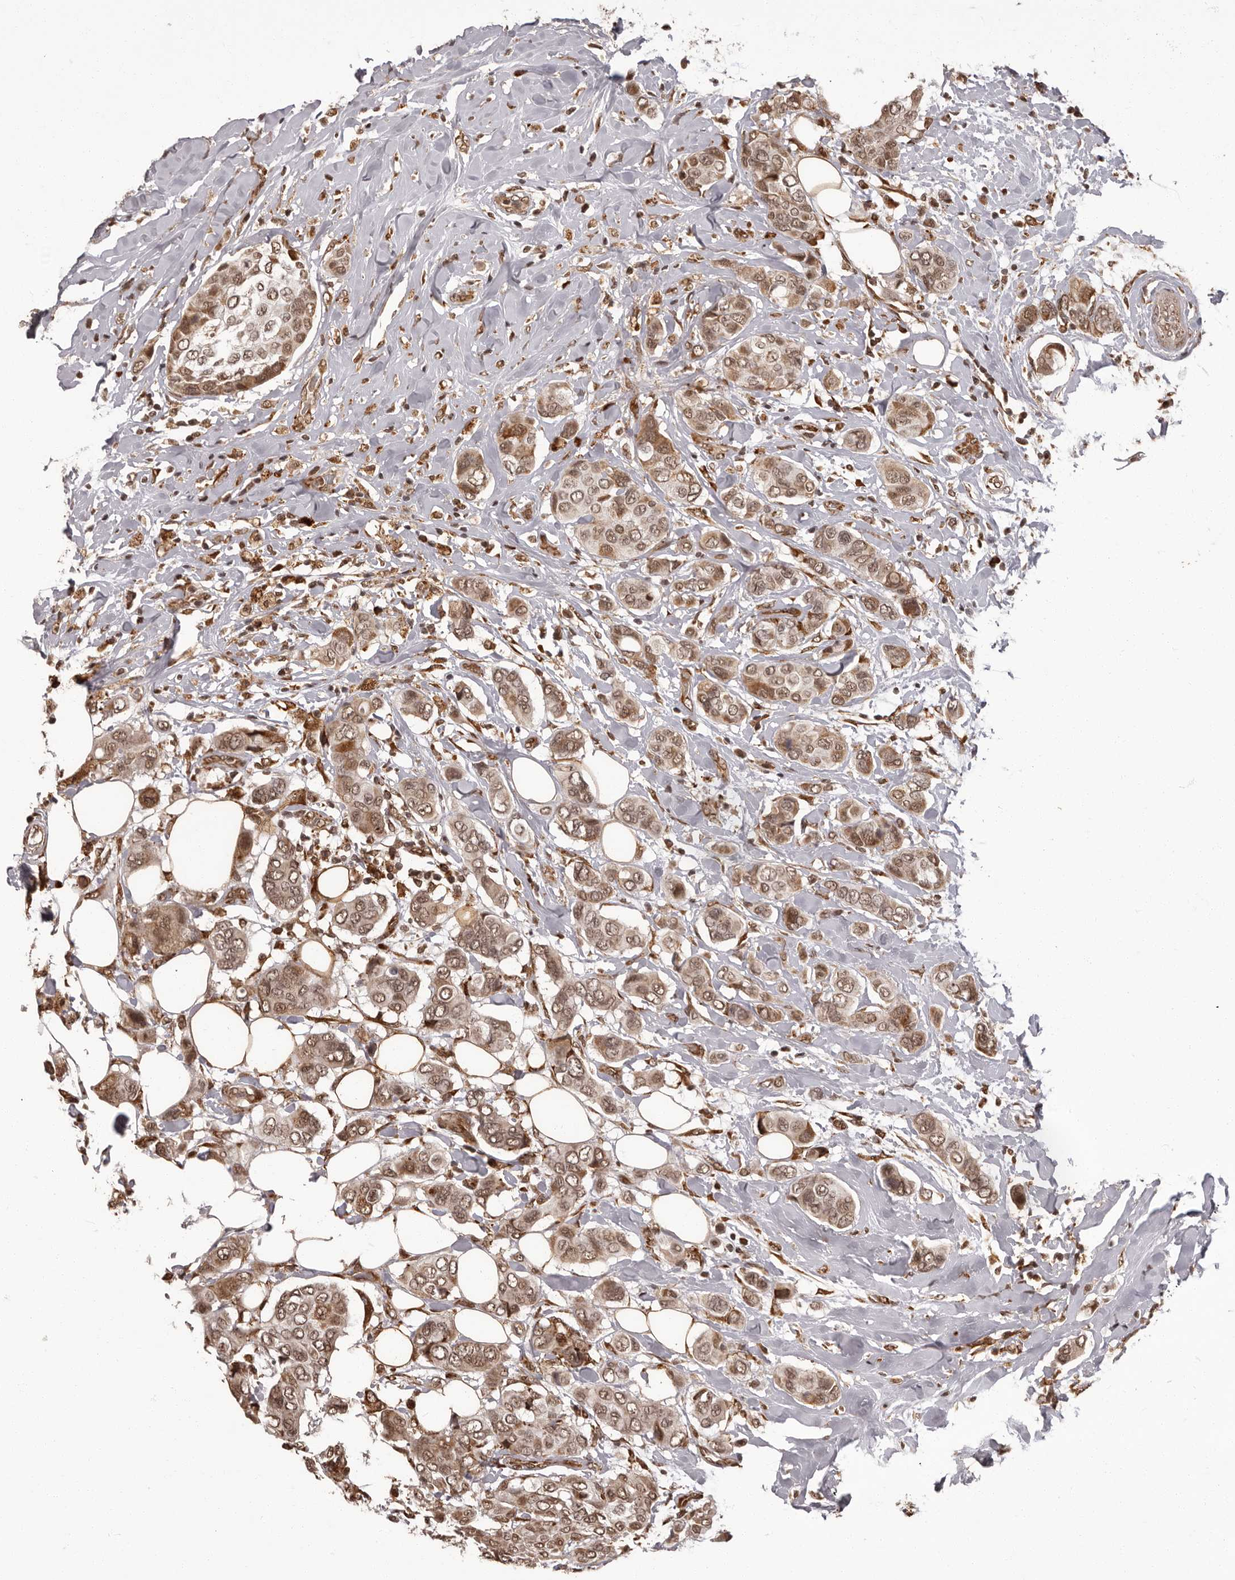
{"staining": {"intensity": "moderate", "quantity": ">75%", "location": "cytoplasmic/membranous,nuclear"}, "tissue": "breast cancer", "cell_type": "Tumor cells", "image_type": "cancer", "snomed": [{"axis": "morphology", "description": "Lobular carcinoma"}, {"axis": "topography", "description": "Breast"}], "caption": "High-magnification brightfield microscopy of breast cancer stained with DAB (3,3'-diaminobenzidine) (brown) and counterstained with hematoxylin (blue). tumor cells exhibit moderate cytoplasmic/membranous and nuclear expression is seen in about>75% of cells.", "gene": "IL32", "patient": {"sex": "female", "age": 51}}